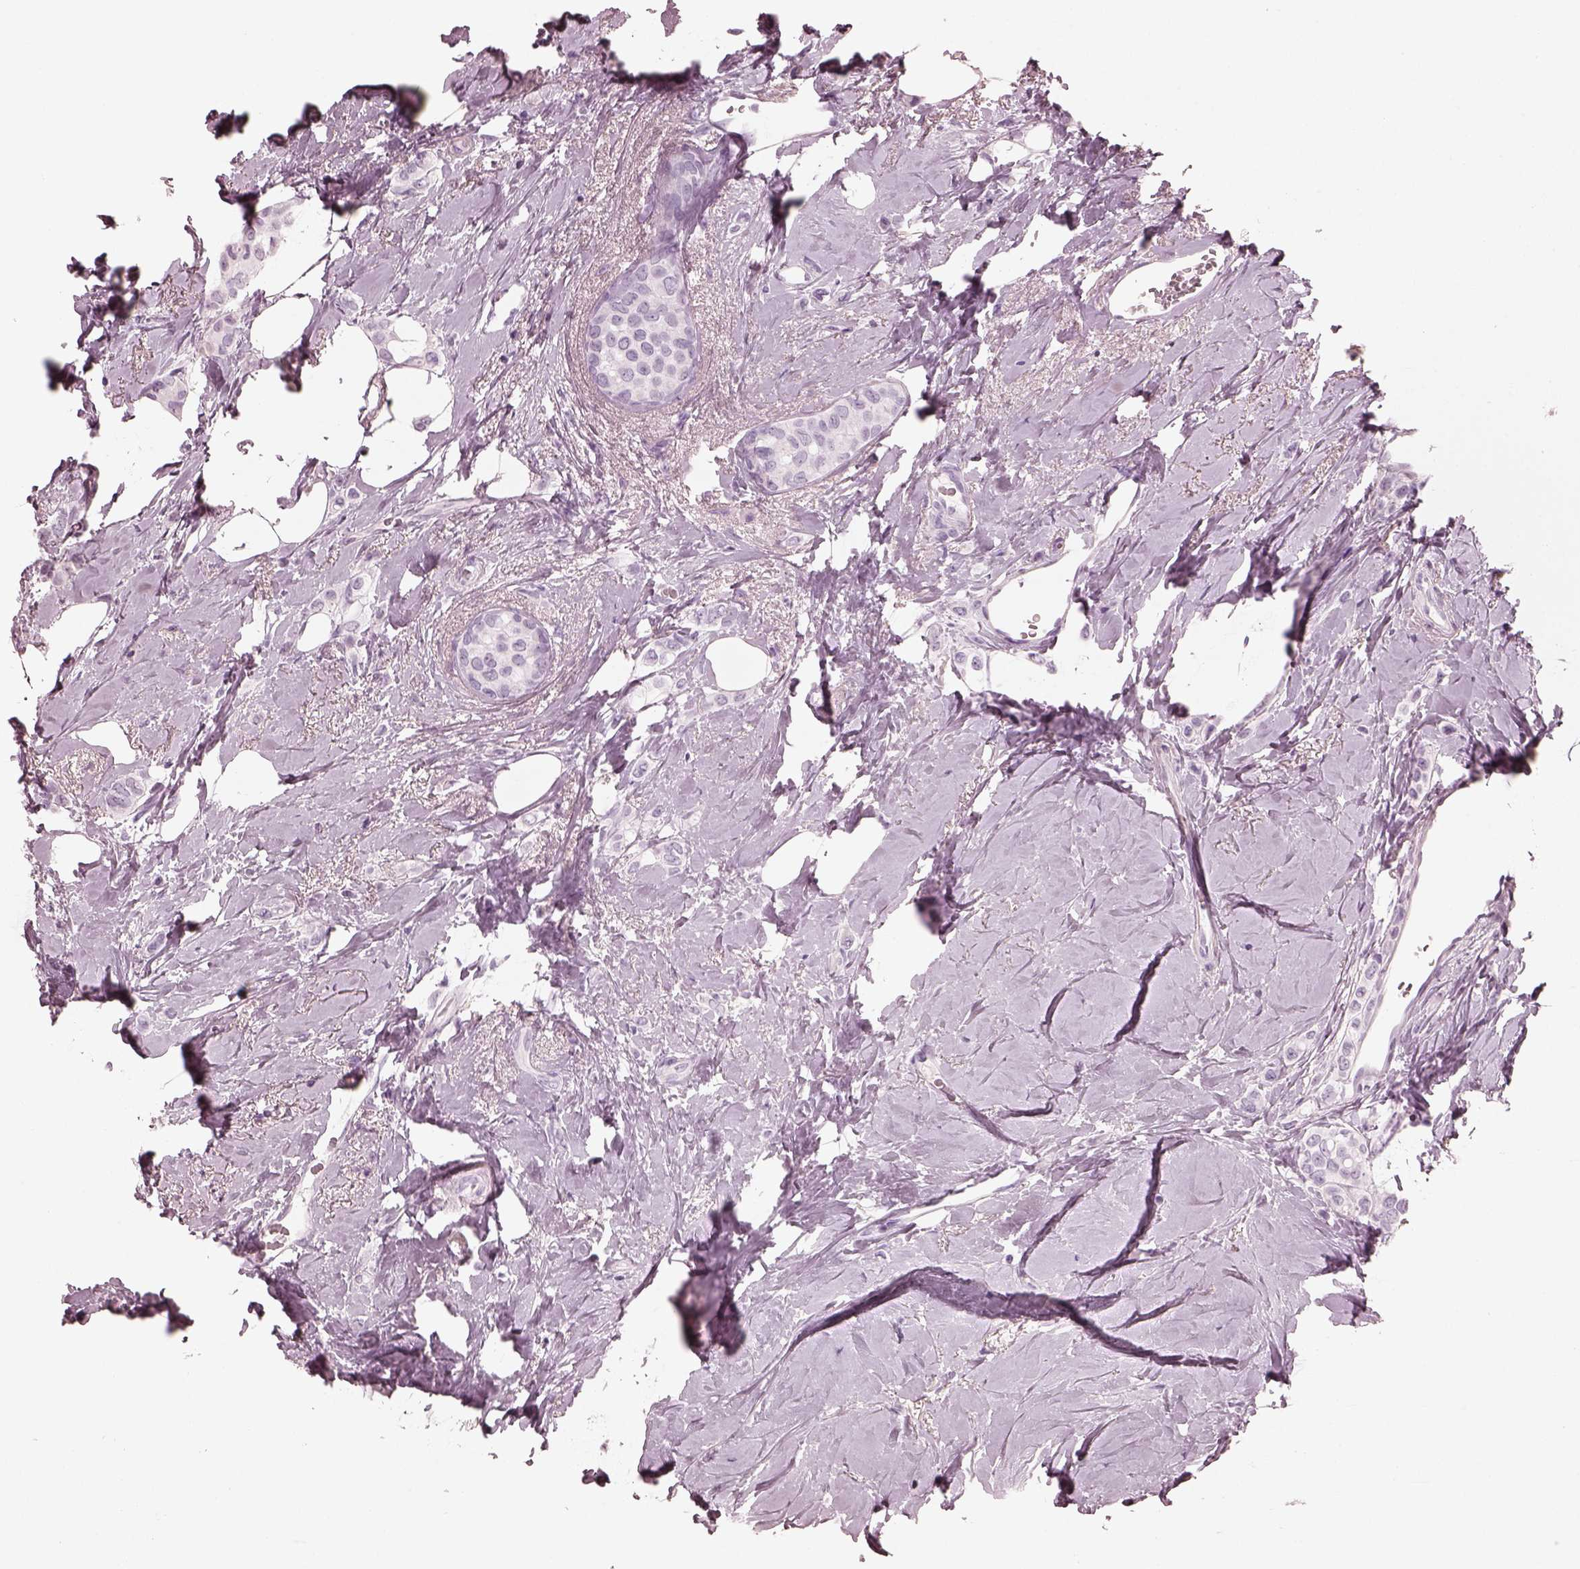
{"staining": {"intensity": "negative", "quantity": "none", "location": "none"}, "tissue": "breast cancer", "cell_type": "Tumor cells", "image_type": "cancer", "snomed": [{"axis": "morphology", "description": "Lobular carcinoma"}, {"axis": "topography", "description": "Breast"}], "caption": "High magnification brightfield microscopy of breast cancer stained with DAB (brown) and counterstained with hematoxylin (blue): tumor cells show no significant staining. (IHC, brightfield microscopy, high magnification).", "gene": "FABP9", "patient": {"sex": "female", "age": 66}}